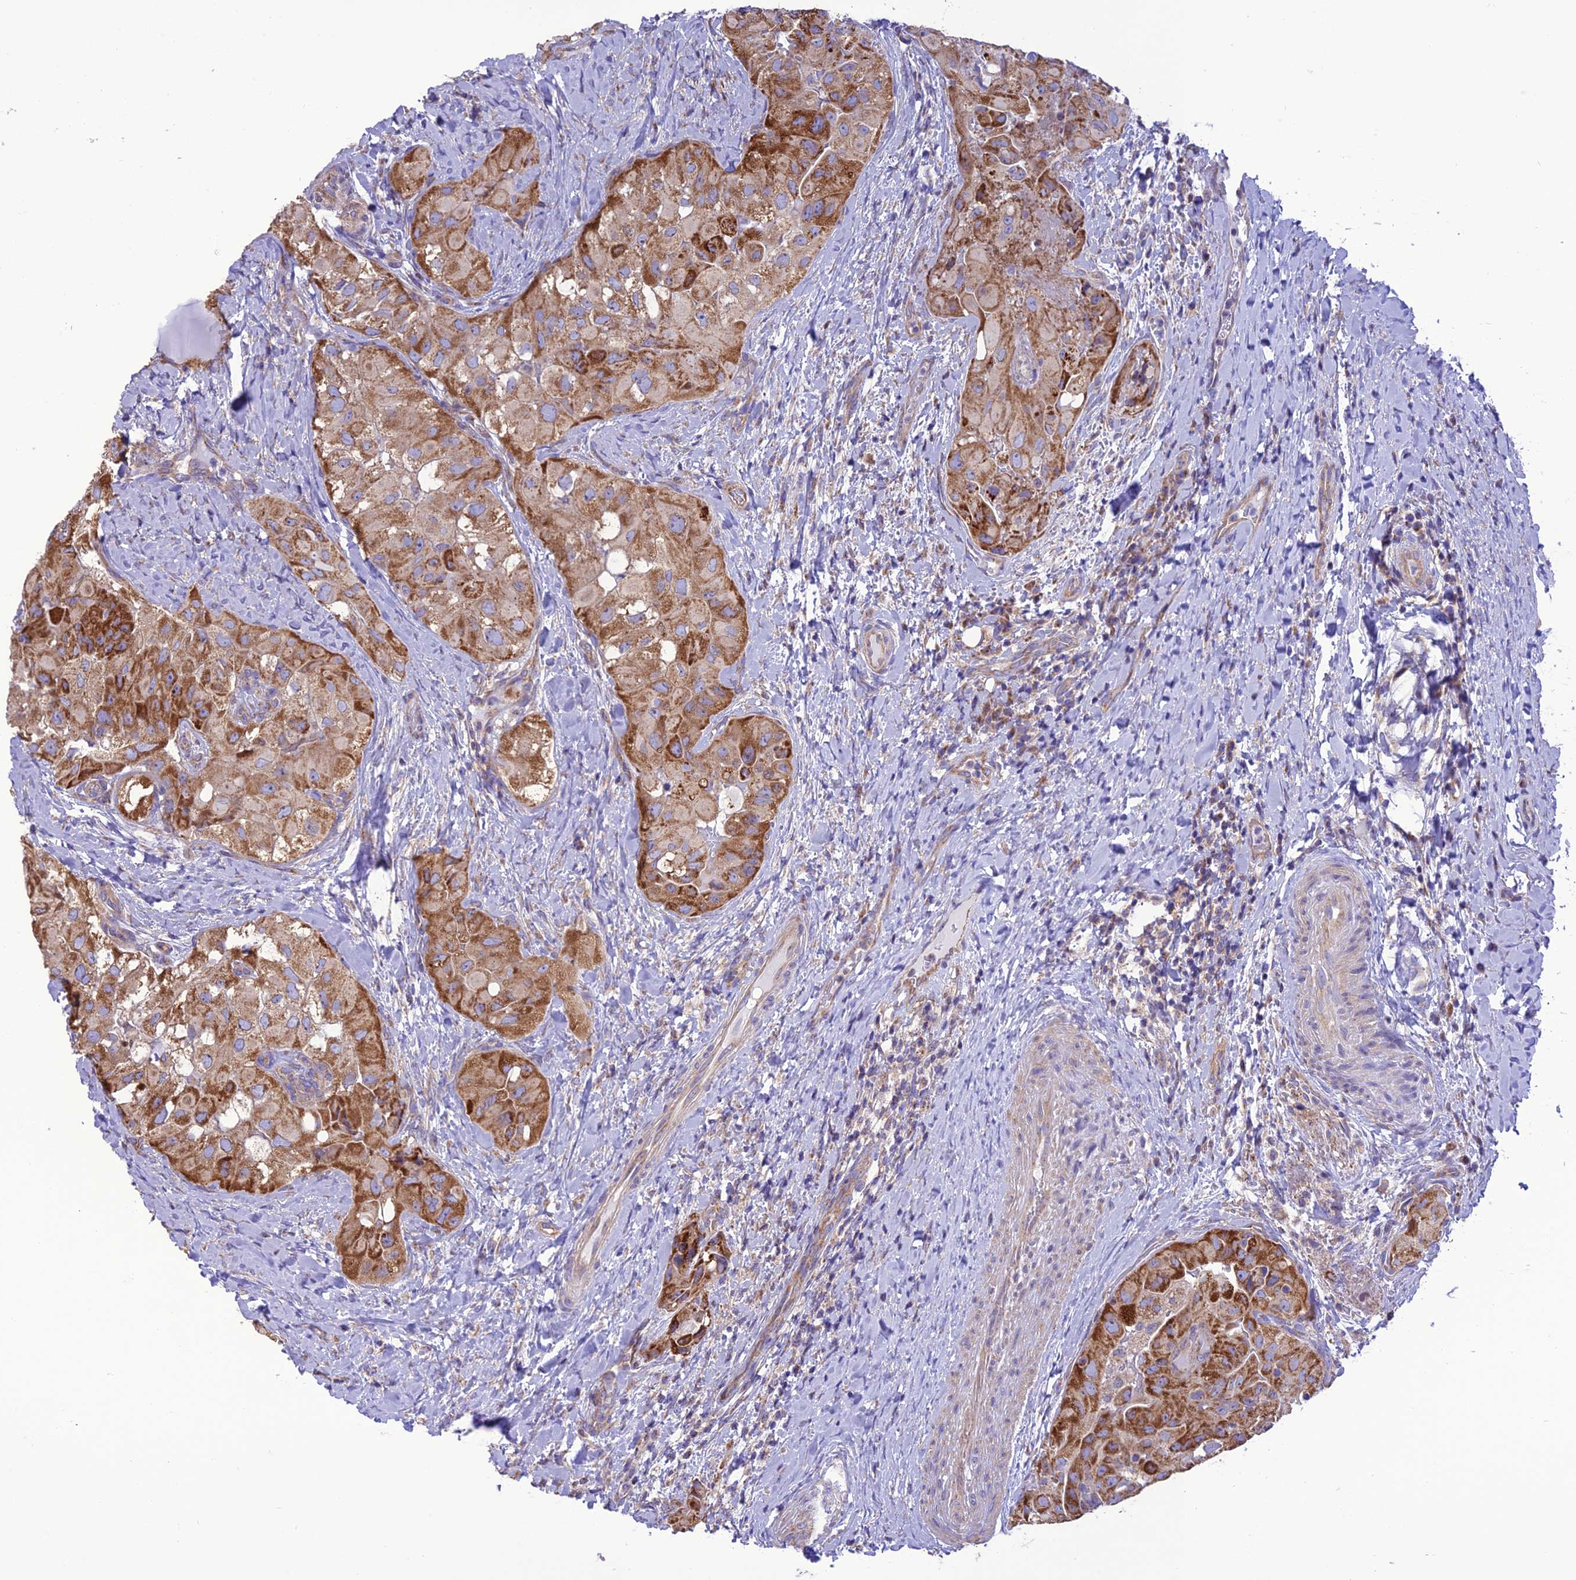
{"staining": {"intensity": "moderate", "quantity": ">75%", "location": "cytoplasmic/membranous"}, "tissue": "thyroid cancer", "cell_type": "Tumor cells", "image_type": "cancer", "snomed": [{"axis": "morphology", "description": "Normal tissue, NOS"}, {"axis": "morphology", "description": "Papillary adenocarcinoma, NOS"}, {"axis": "topography", "description": "Thyroid gland"}], "caption": "Protein staining exhibits moderate cytoplasmic/membranous staining in approximately >75% of tumor cells in thyroid cancer (papillary adenocarcinoma).", "gene": "MAP3K12", "patient": {"sex": "female", "age": 59}}